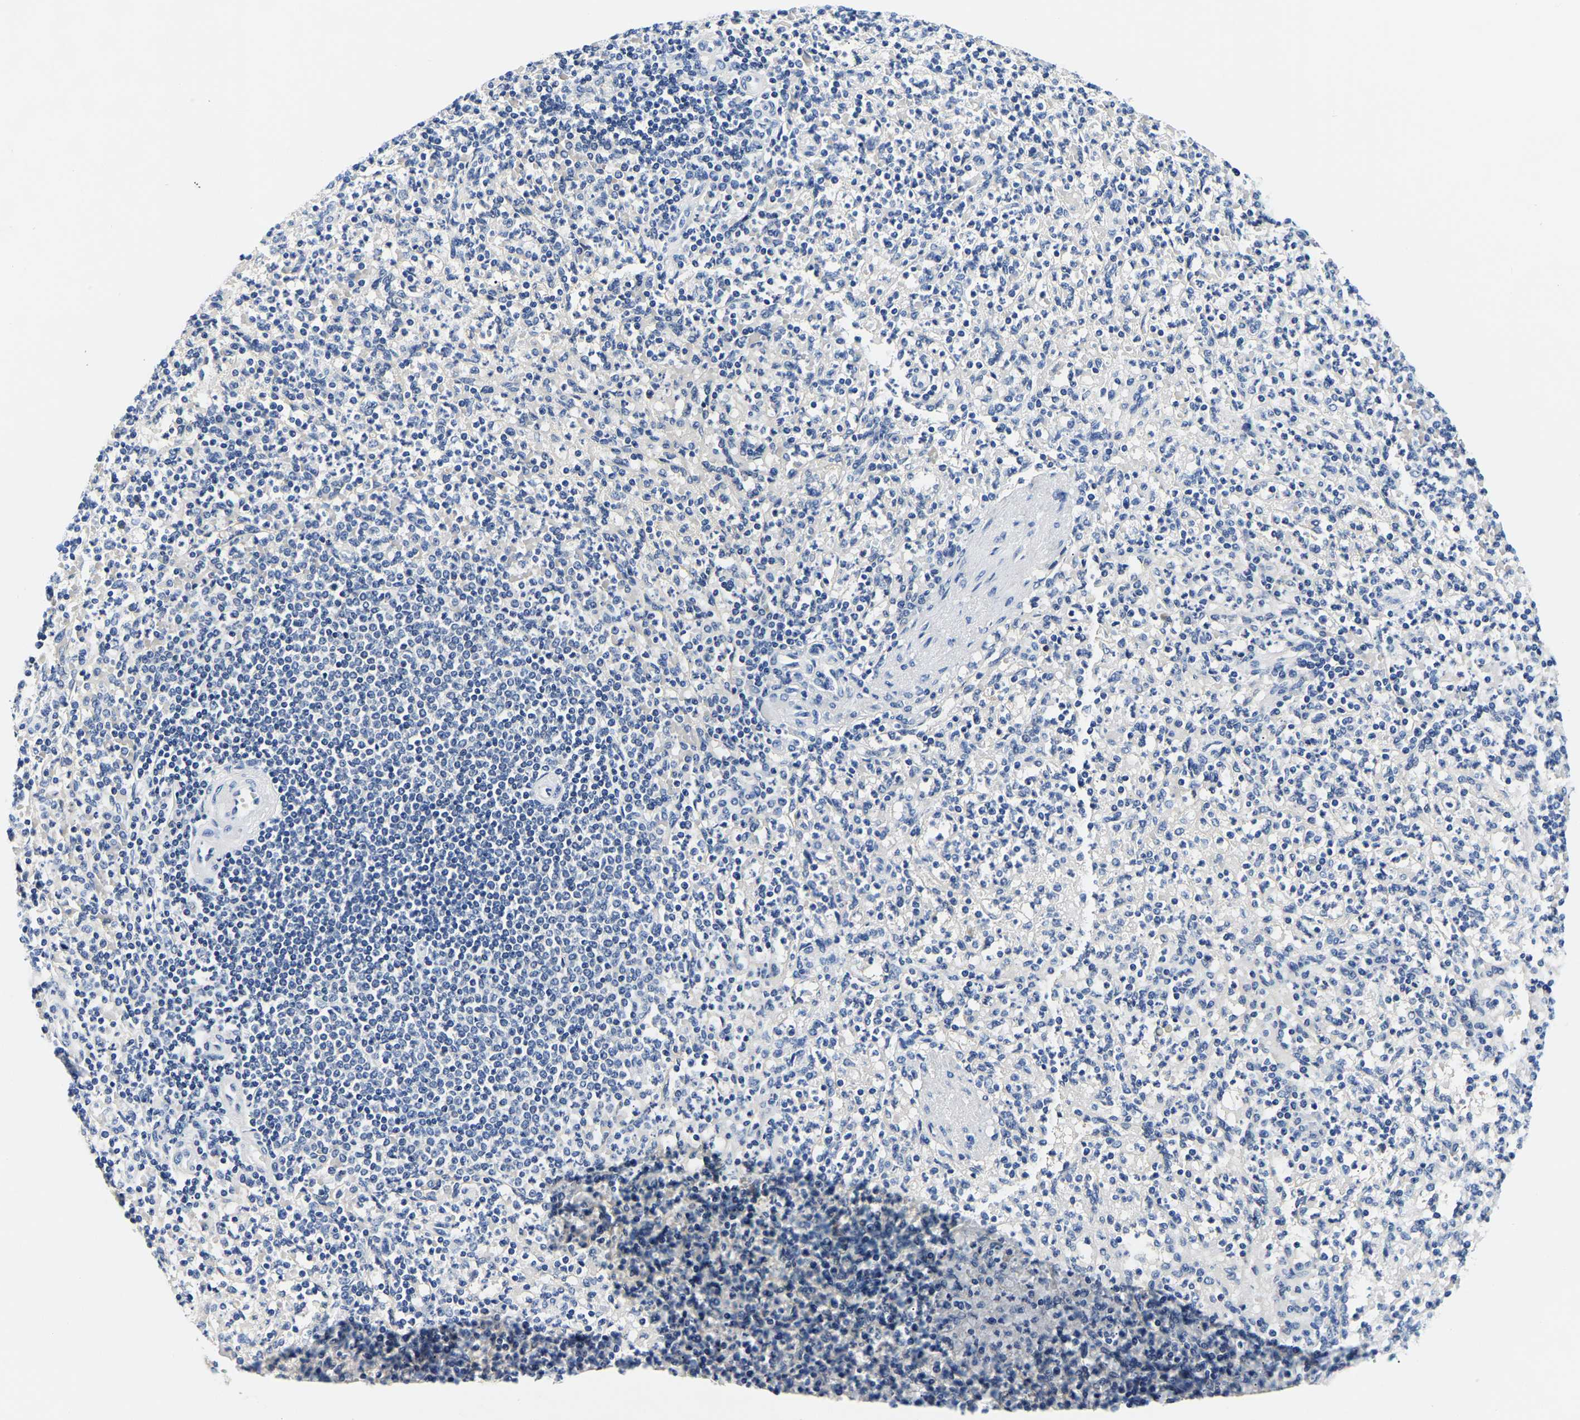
{"staining": {"intensity": "weak", "quantity": "<25%", "location": "cytoplasmic/membranous"}, "tissue": "spleen", "cell_type": "Cells in red pulp", "image_type": "normal", "snomed": [{"axis": "morphology", "description": "Normal tissue, NOS"}, {"axis": "topography", "description": "Spleen"}], "caption": "Immunohistochemistry (IHC) histopathology image of unremarkable spleen: spleen stained with DAB (3,3'-diaminobenzidine) displays no significant protein positivity in cells in red pulp.", "gene": "UCHL3", "patient": {"sex": "female", "age": 74}}